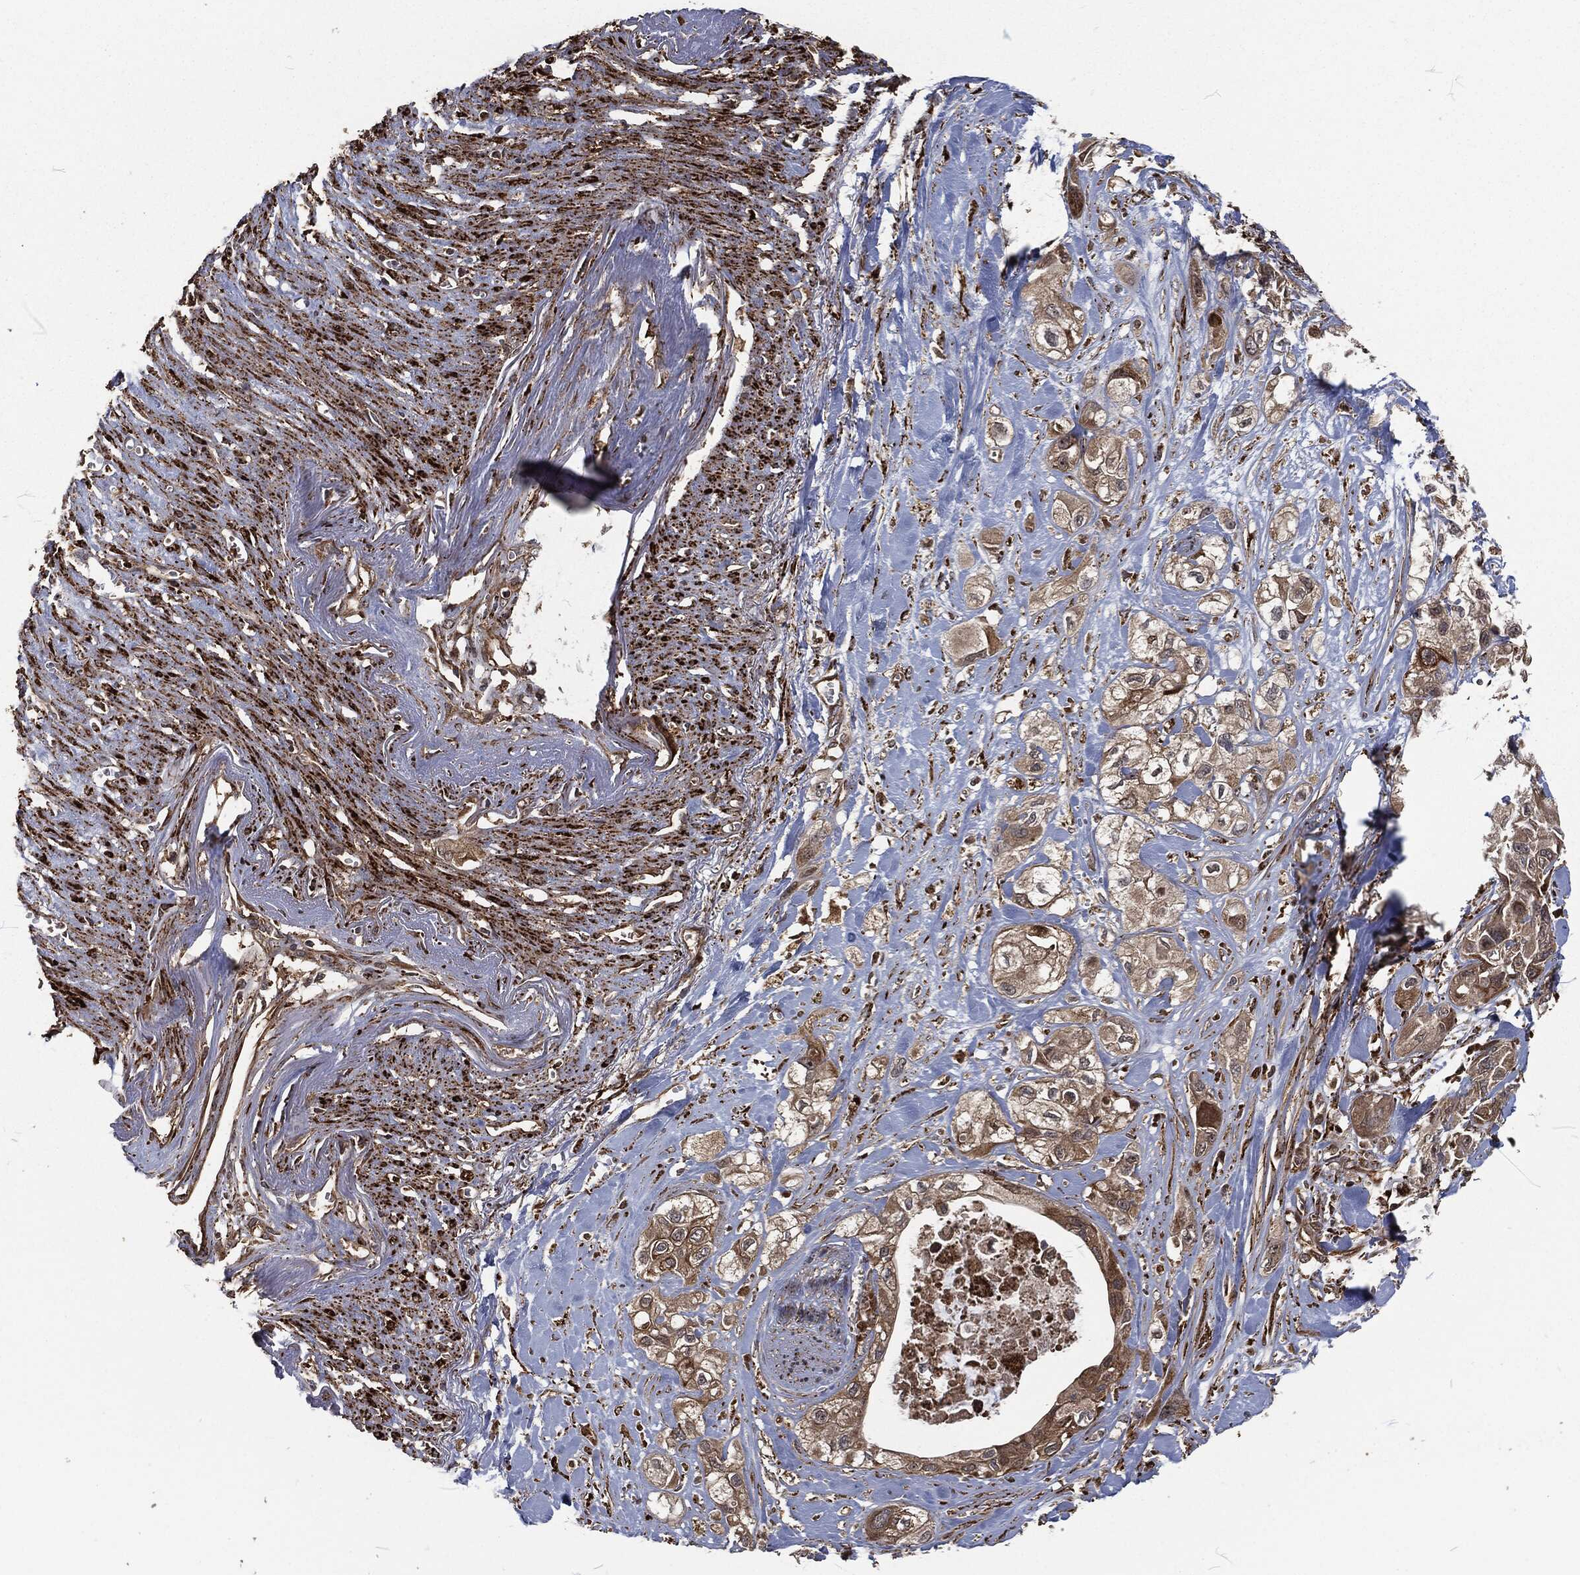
{"staining": {"intensity": "moderate", "quantity": ">75%", "location": "cytoplasmic/membranous"}, "tissue": "pancreatic cancer", "cell_type": "Tumor cells", "image_type": "cancer", "snomed": [{"axis": "morphology", "description": "Adenocarcinoma, NOS"}, {"axis": "topography", "description": "Pancreas"}], "caption": "IHC photomicrograph of neoplastic tissue: human pancreatic cancer stained using IHC shows medium levels of moderate protein expression localized specifically in the cytoplasmic/membranous of tumor cells, appearing as a cytoplasmic/membranous brown color.", "gene": "RFTN1", "patient": {"sex": "male", "age": 72}}